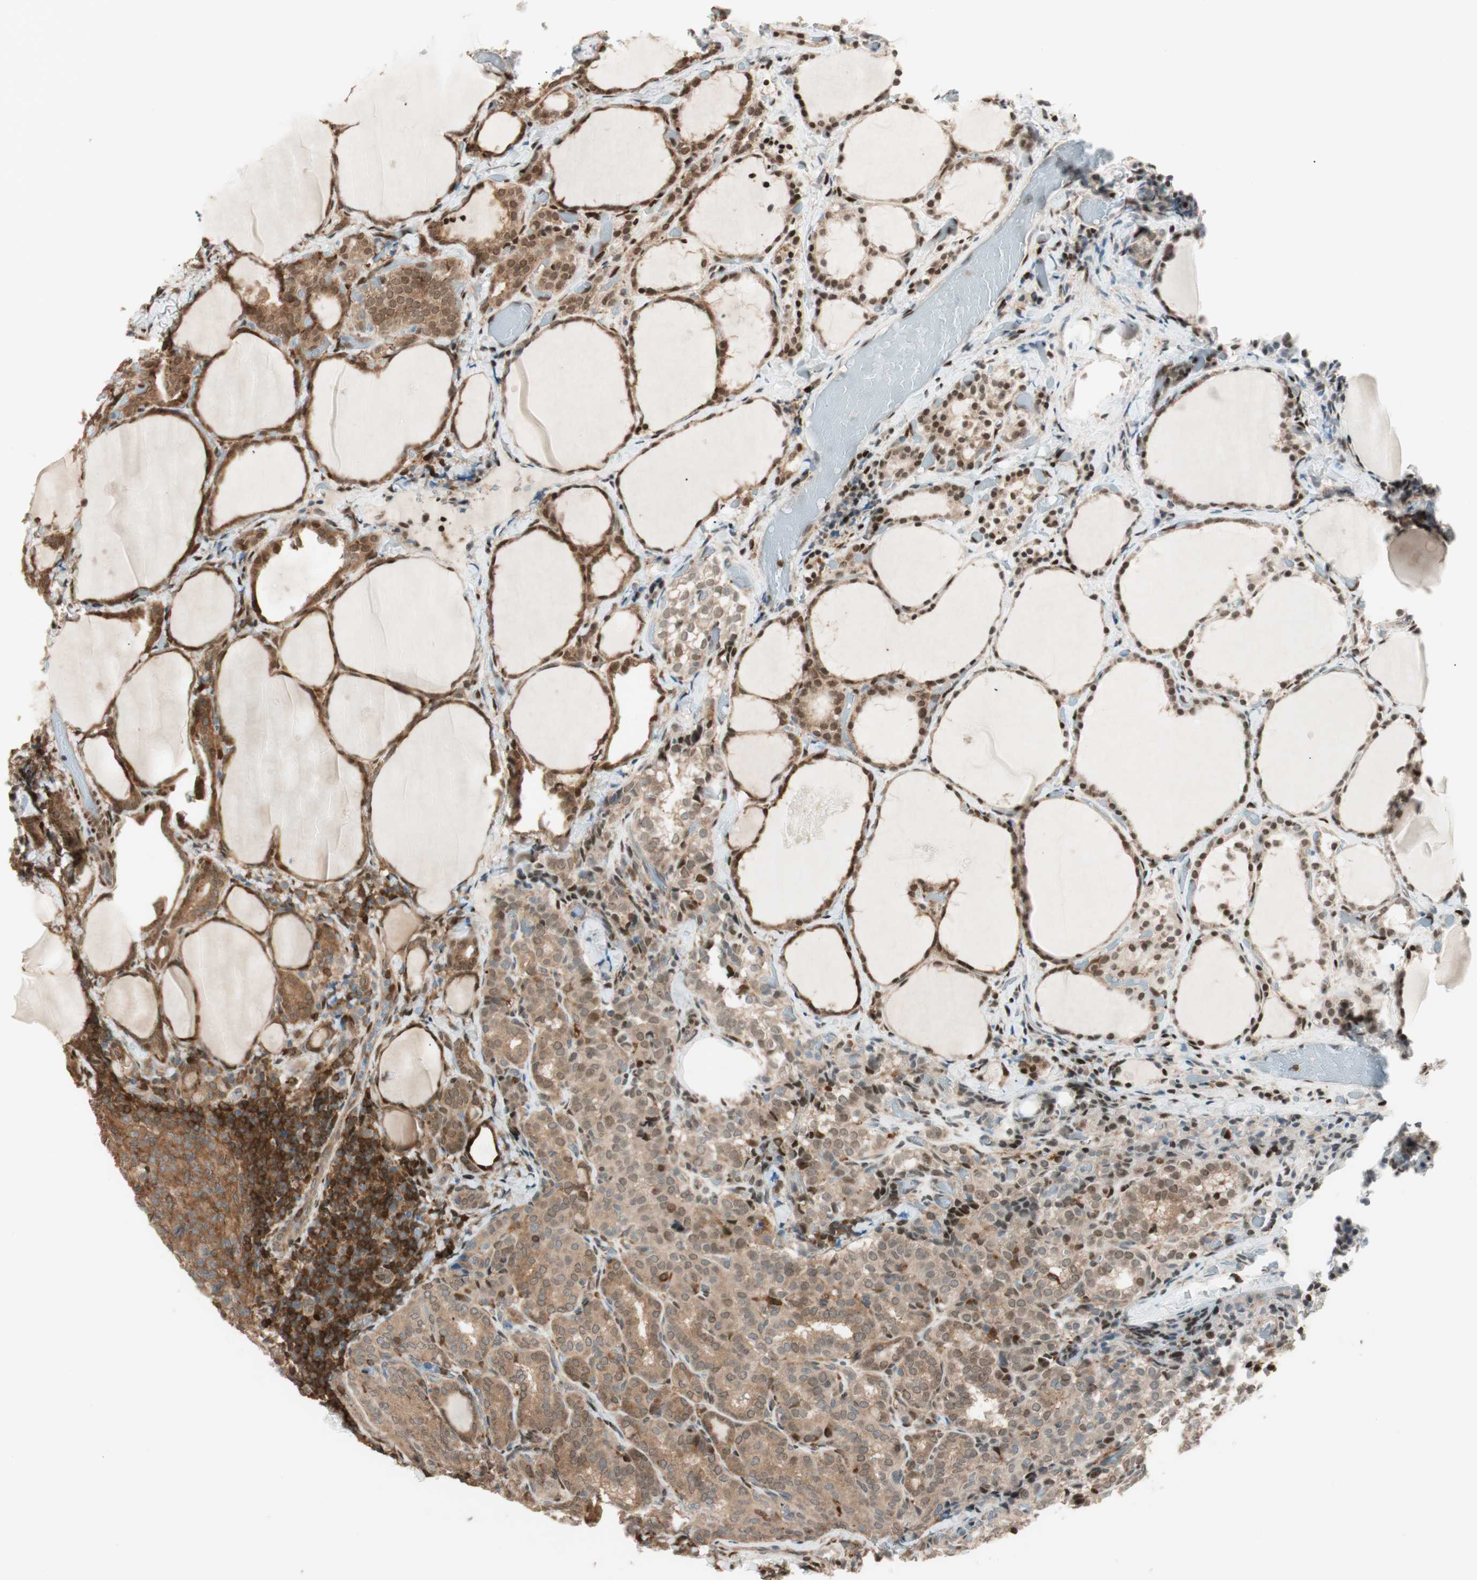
{"staining": {"intensity": "moderate", "quantity": ">75%", "location": "cytoplasmic/membranous,nuclear"}, "tissue": "thyroid cancer", "cell_type": "Tumor cells", "image_type": "cancer", "snomed": [{"axis": "morphology", "description": "Normal tissue, NOS"}, {"axis": "morphology", "description": "Papillary adenocarcinoma, NOS"}, {"axis": "topography", "description": "Thyroid gland"}], "caption": "Immunohistochemical staining of thyroid cancer (papillary adenocarcinoma) exhibits medium levels of moderate cytoplasmic/membranous and nuclear expression in approximately >75% of tumor cells.", "gene": "BIN1", "patient": {"sex": "female", "age": 30}}